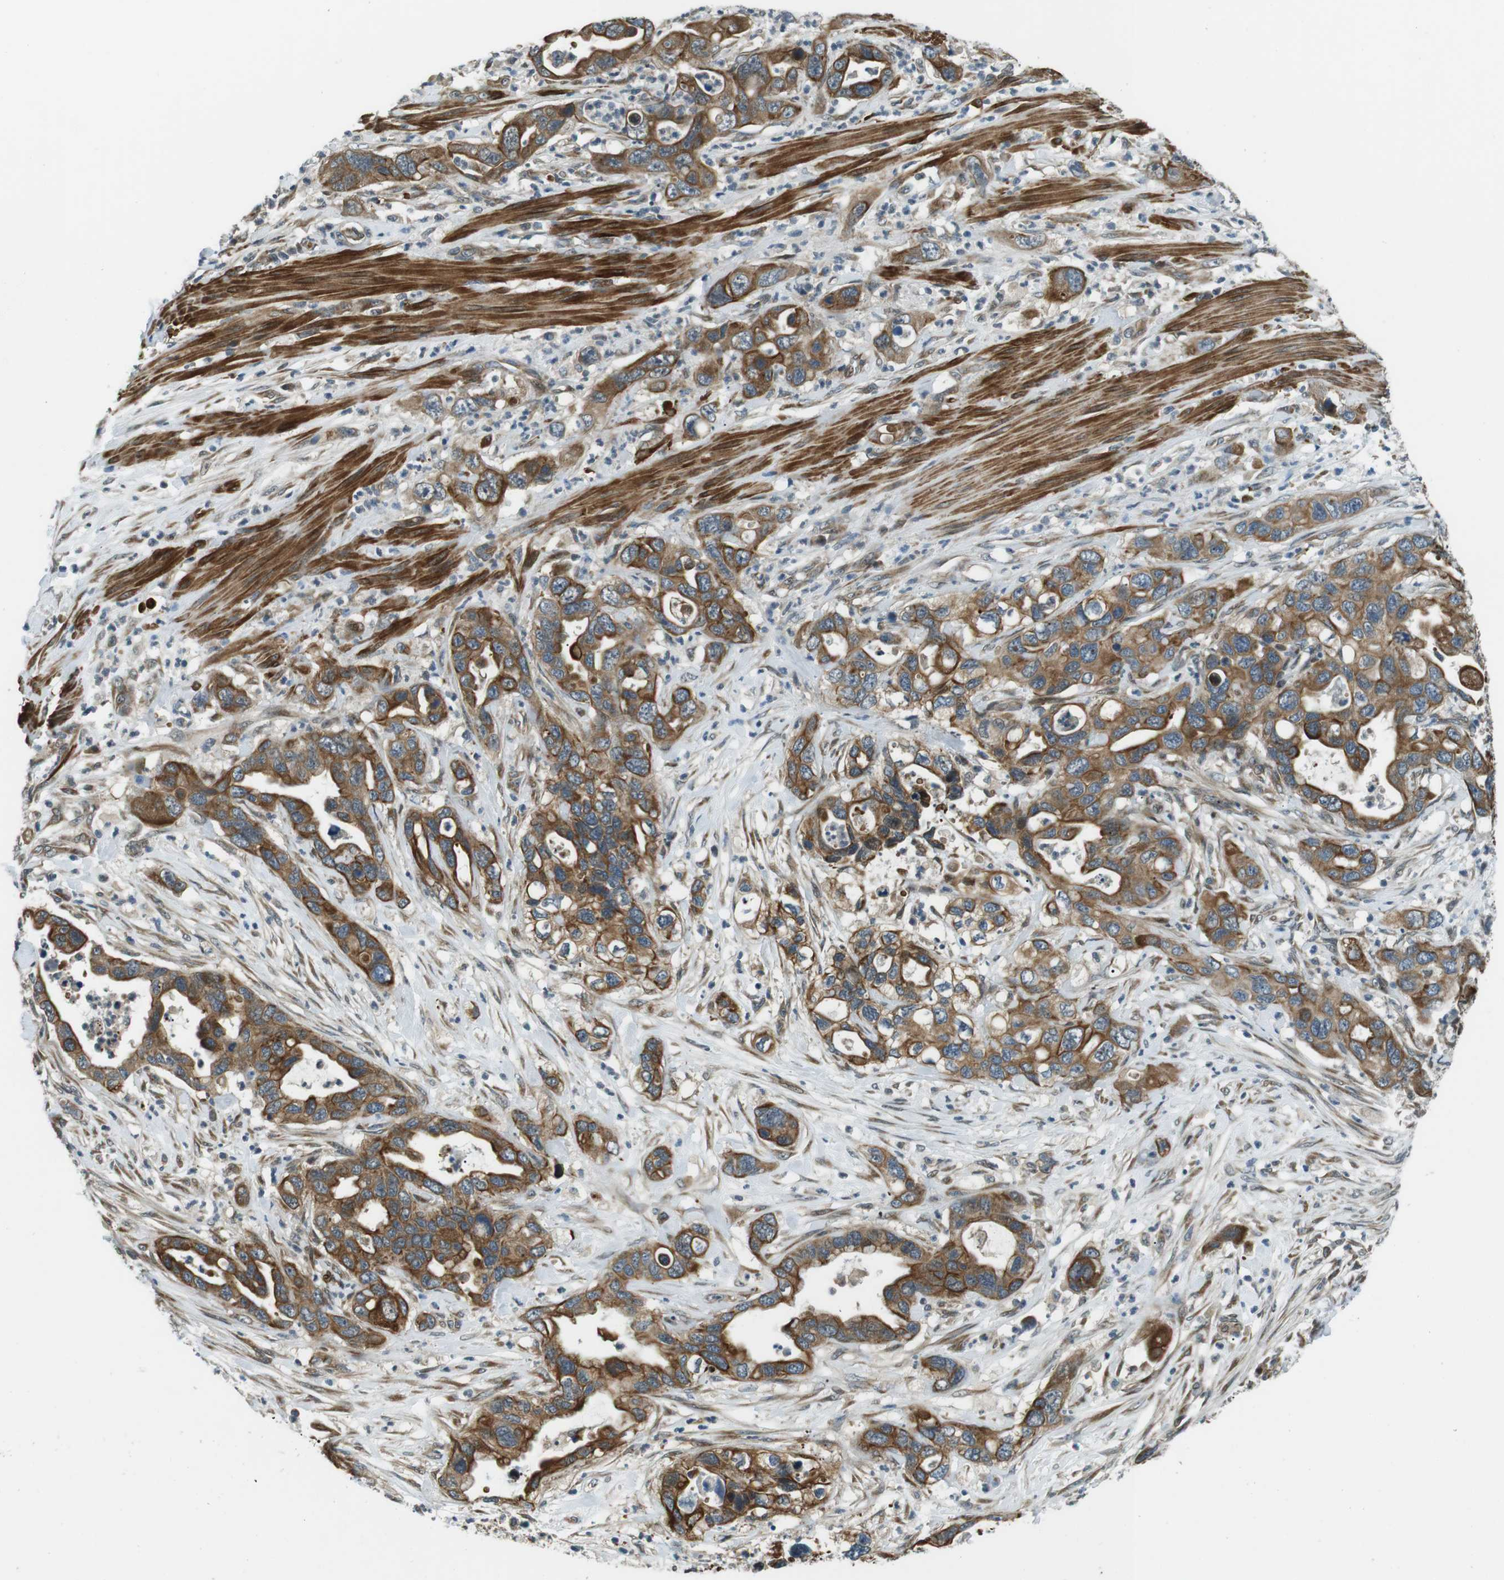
{"staining": {"intensity": "moderate", "quantity": ">75%", "location": "cytoplasmic/membranous"}, "tissue": "pancreatic cancer", "cell_type": "Tumor cells", "image_type": "cancer", "snomed": [{"axis": "morphology", "description": "Adenocarcinoma, NOS"}, {"axis": "topography", "description": "Pancreas"}], "caption": "Pancreatic adenocarcinoma stained with DAB (3,3'-diaminobenzidine) IHC reveals medium levels of moderate cytoplasmic/membranous expression in about >75% of tumor cells. (DAB IHC with brightfield microscopy, high magnification).", "gene": "TMEM74", "patient": {"sex": "female", "age": 71}}